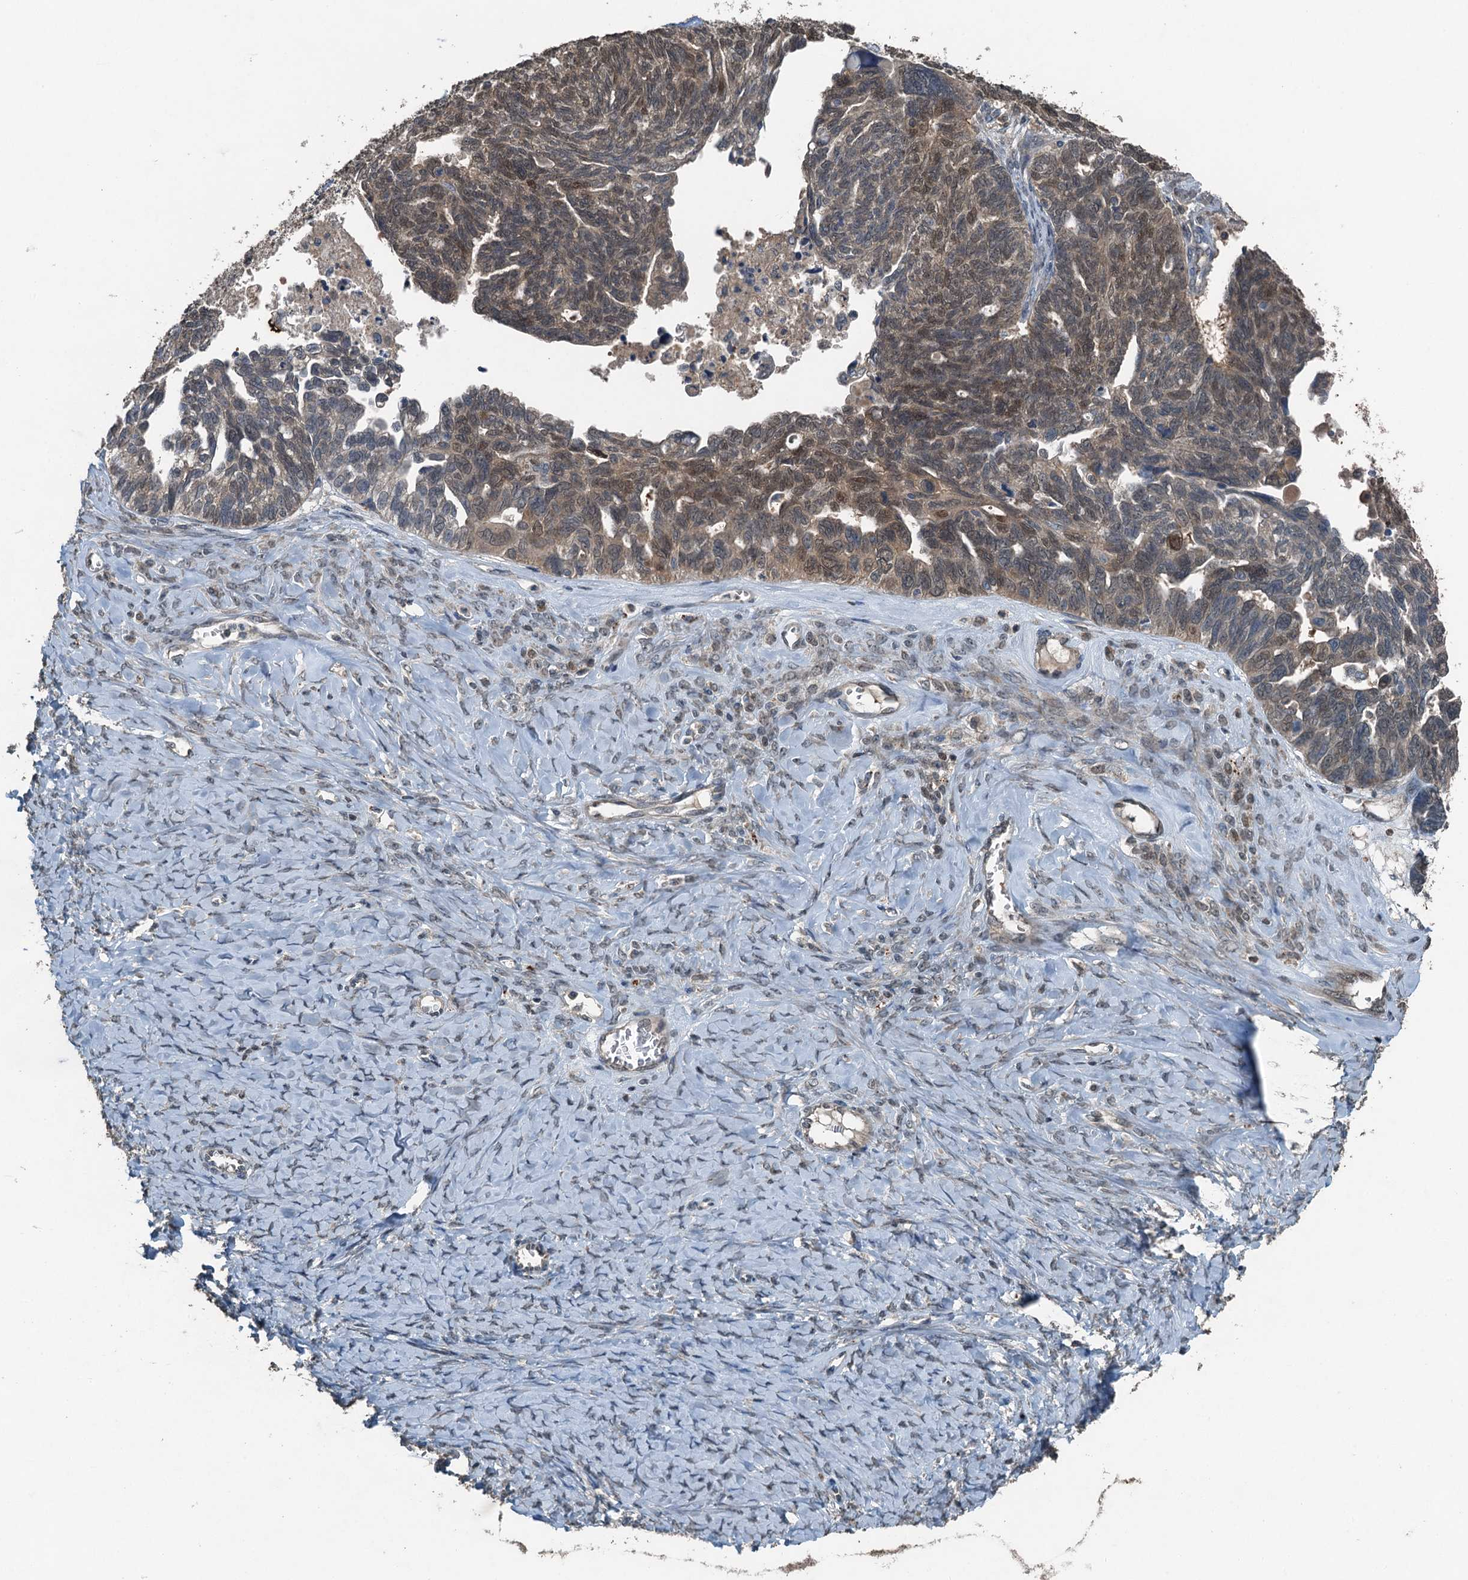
{"staining": {"intensity": "weak", "quantity": "<25%", "location": "cytoplasmic/membranous,nuclear"}, "tissue": "ovarian cancer", "cell_type": "Tumor cells", "image_type": "cancer", "snomed": [{"axis": "morphology", "description": "Cystadenocarcinoma, serous, NOS"}, {"axis": "topography", "description": "Ovary"}], "caption": "IHC micrograph of human ovarian cancer (serous cystadenocarcinoma) stained for a protein (brown), which demonstrates no staining in tumor cells.", "gene": "TCTN1", "patient": {"sex": "female", "age": 79}}